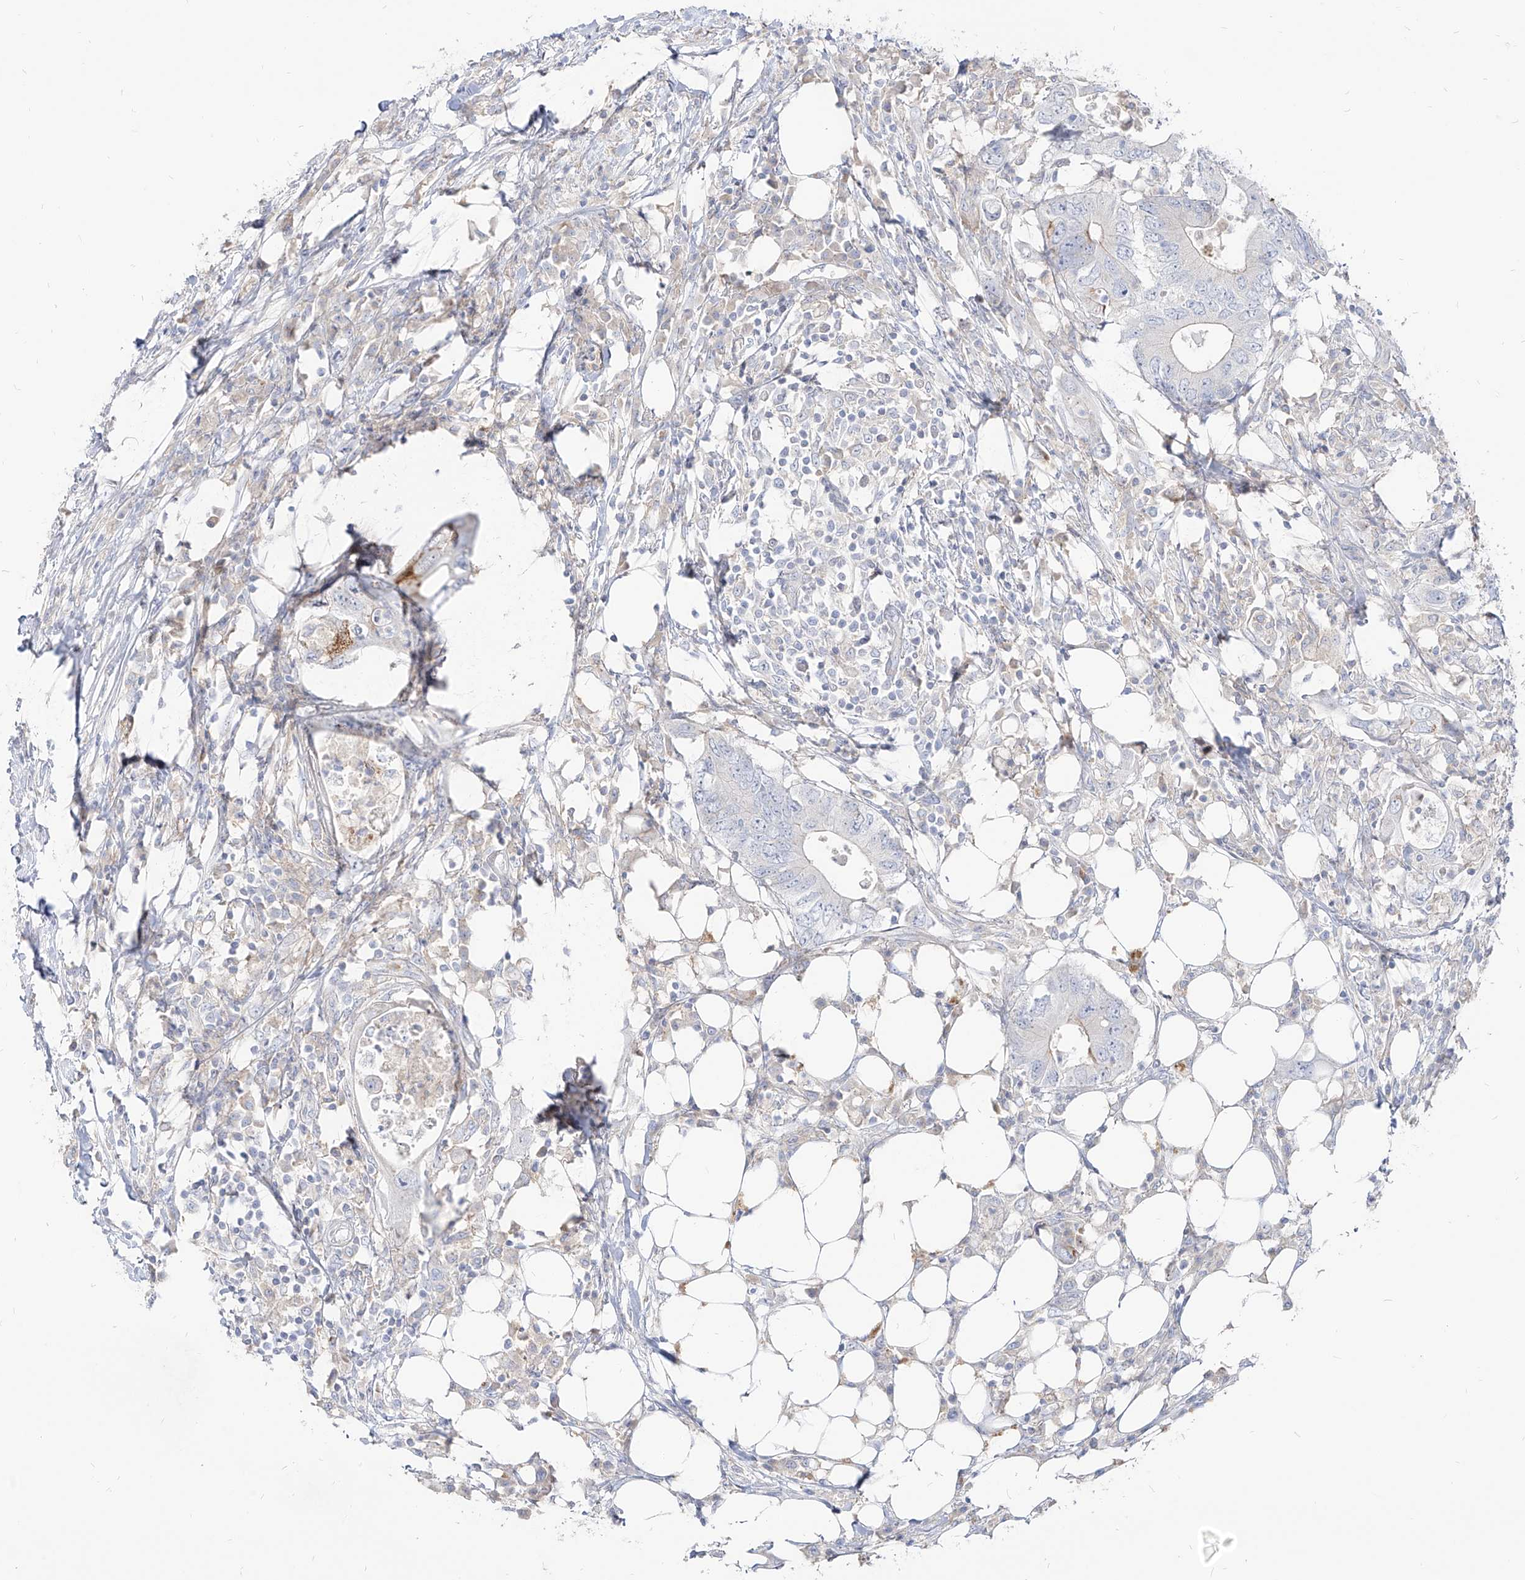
{"staining": {"intensity": "negative", "quantity": "none", "location": "none"}, "tissue": "colorectal cancer", "cell_type": "Tumor cells", "image_type": "cancer", "snomed": [{"axis": "morphology", "description": "Adenocarcinoma, NOS"}, {"axis": "topography", "description": "Colon"}], "caption": "High power microscopy photomicrograph of an IHC photomicrograph of colorectal adenocarcinoma, revealing no significant positivity in tumor cells.", "gene": "RBFOX3", "patient": {"sex": "male", "age": 71}}